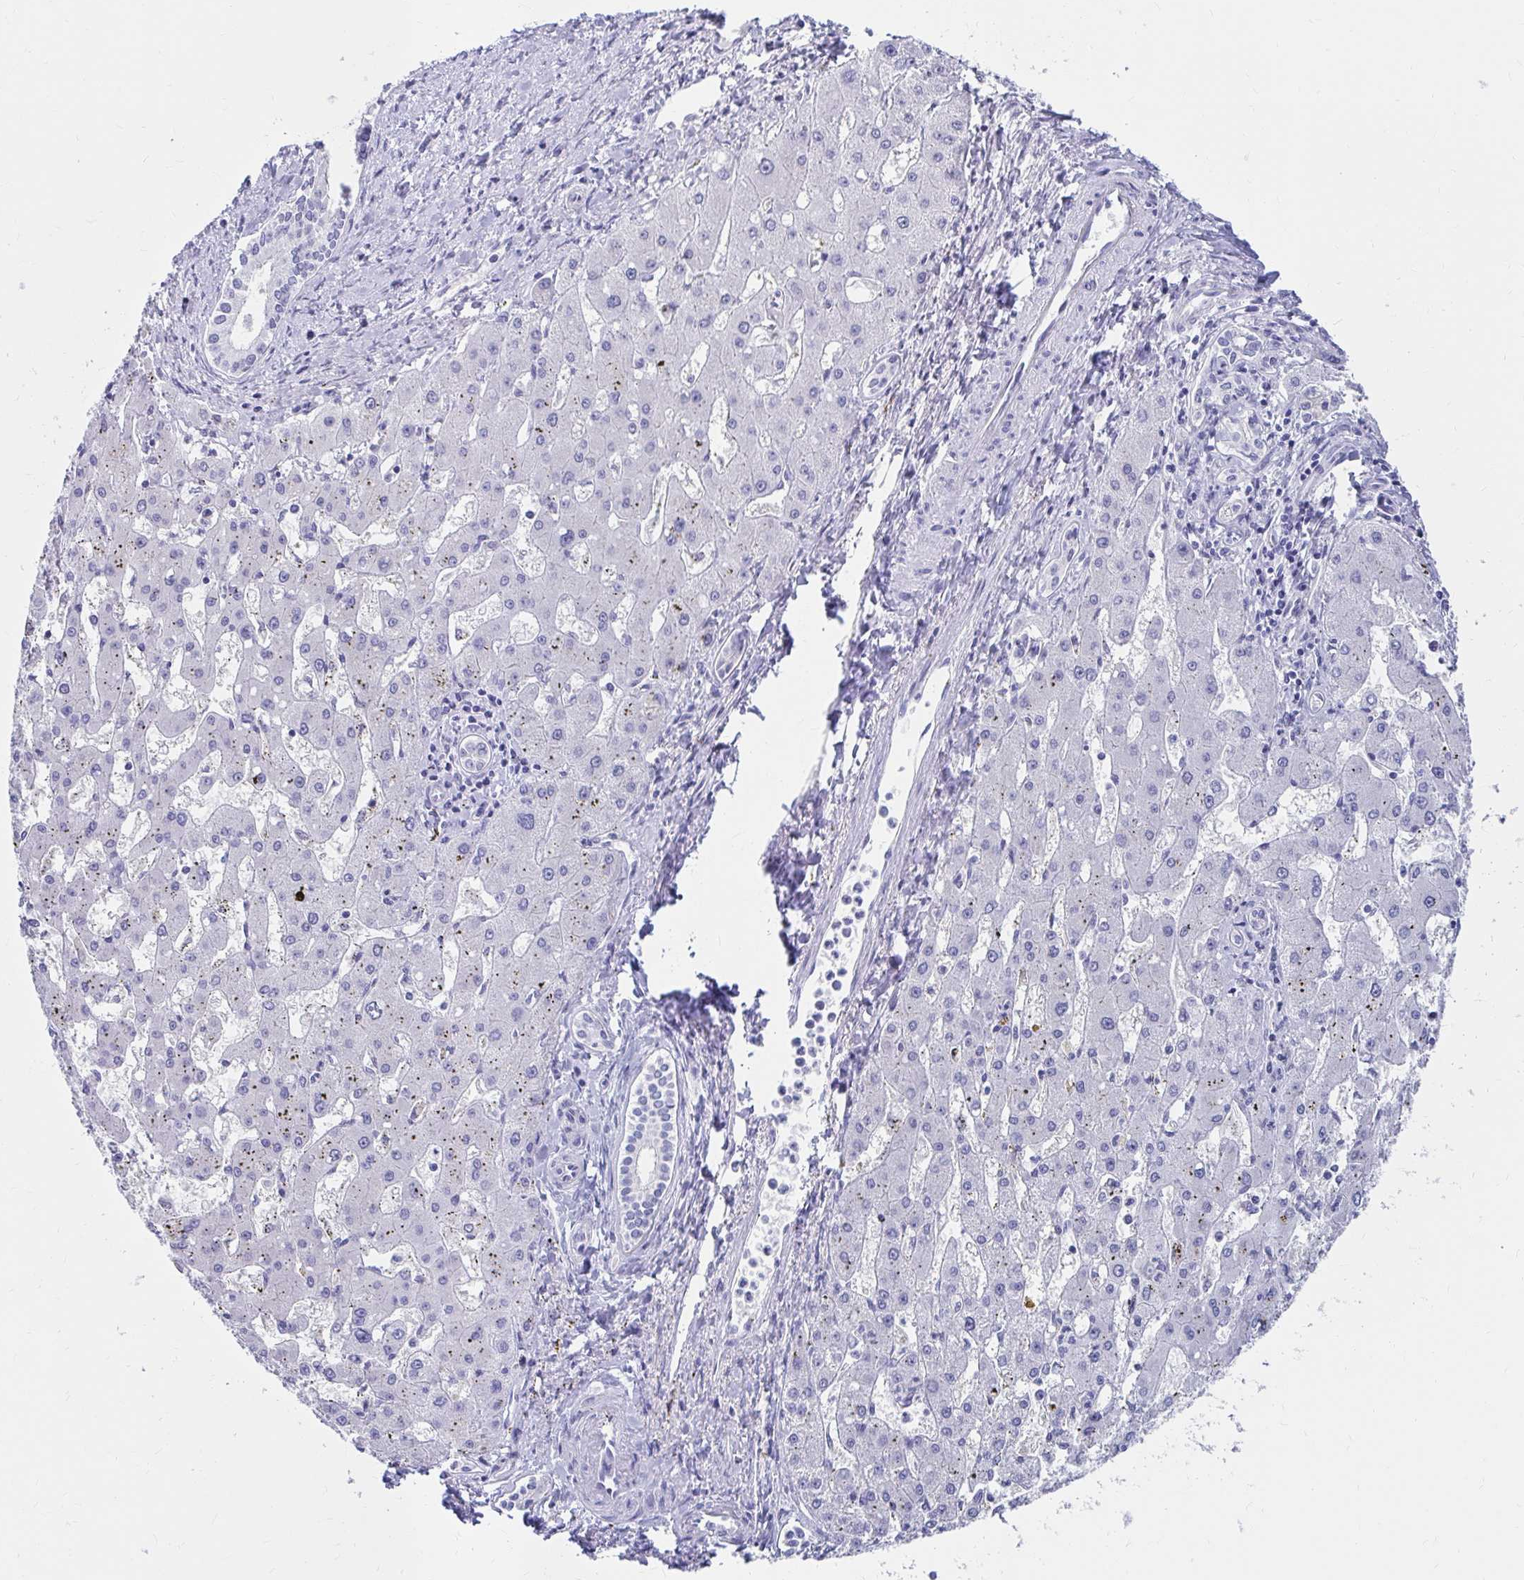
{"staining": {"intensity": "negative", "quantity": "none", "location": "none"}, "tissue": "liver cancer", "cell_type": "Tumor cells", "image_type": "cancer", "snomed": [{"axis": "morphology", "description": "Carcinoma, Hepatocellular, NOS"}, {"axis": "topography", "description": "Liver"}], "caption": "High power microscopy photomicrograph of an immunohistochemistry (IHC) micrograph of liver cancer, revealing no significant staining in tumor cells.", "gene": "C19orf81", "patient": {"sex": "male", "age": 67}}